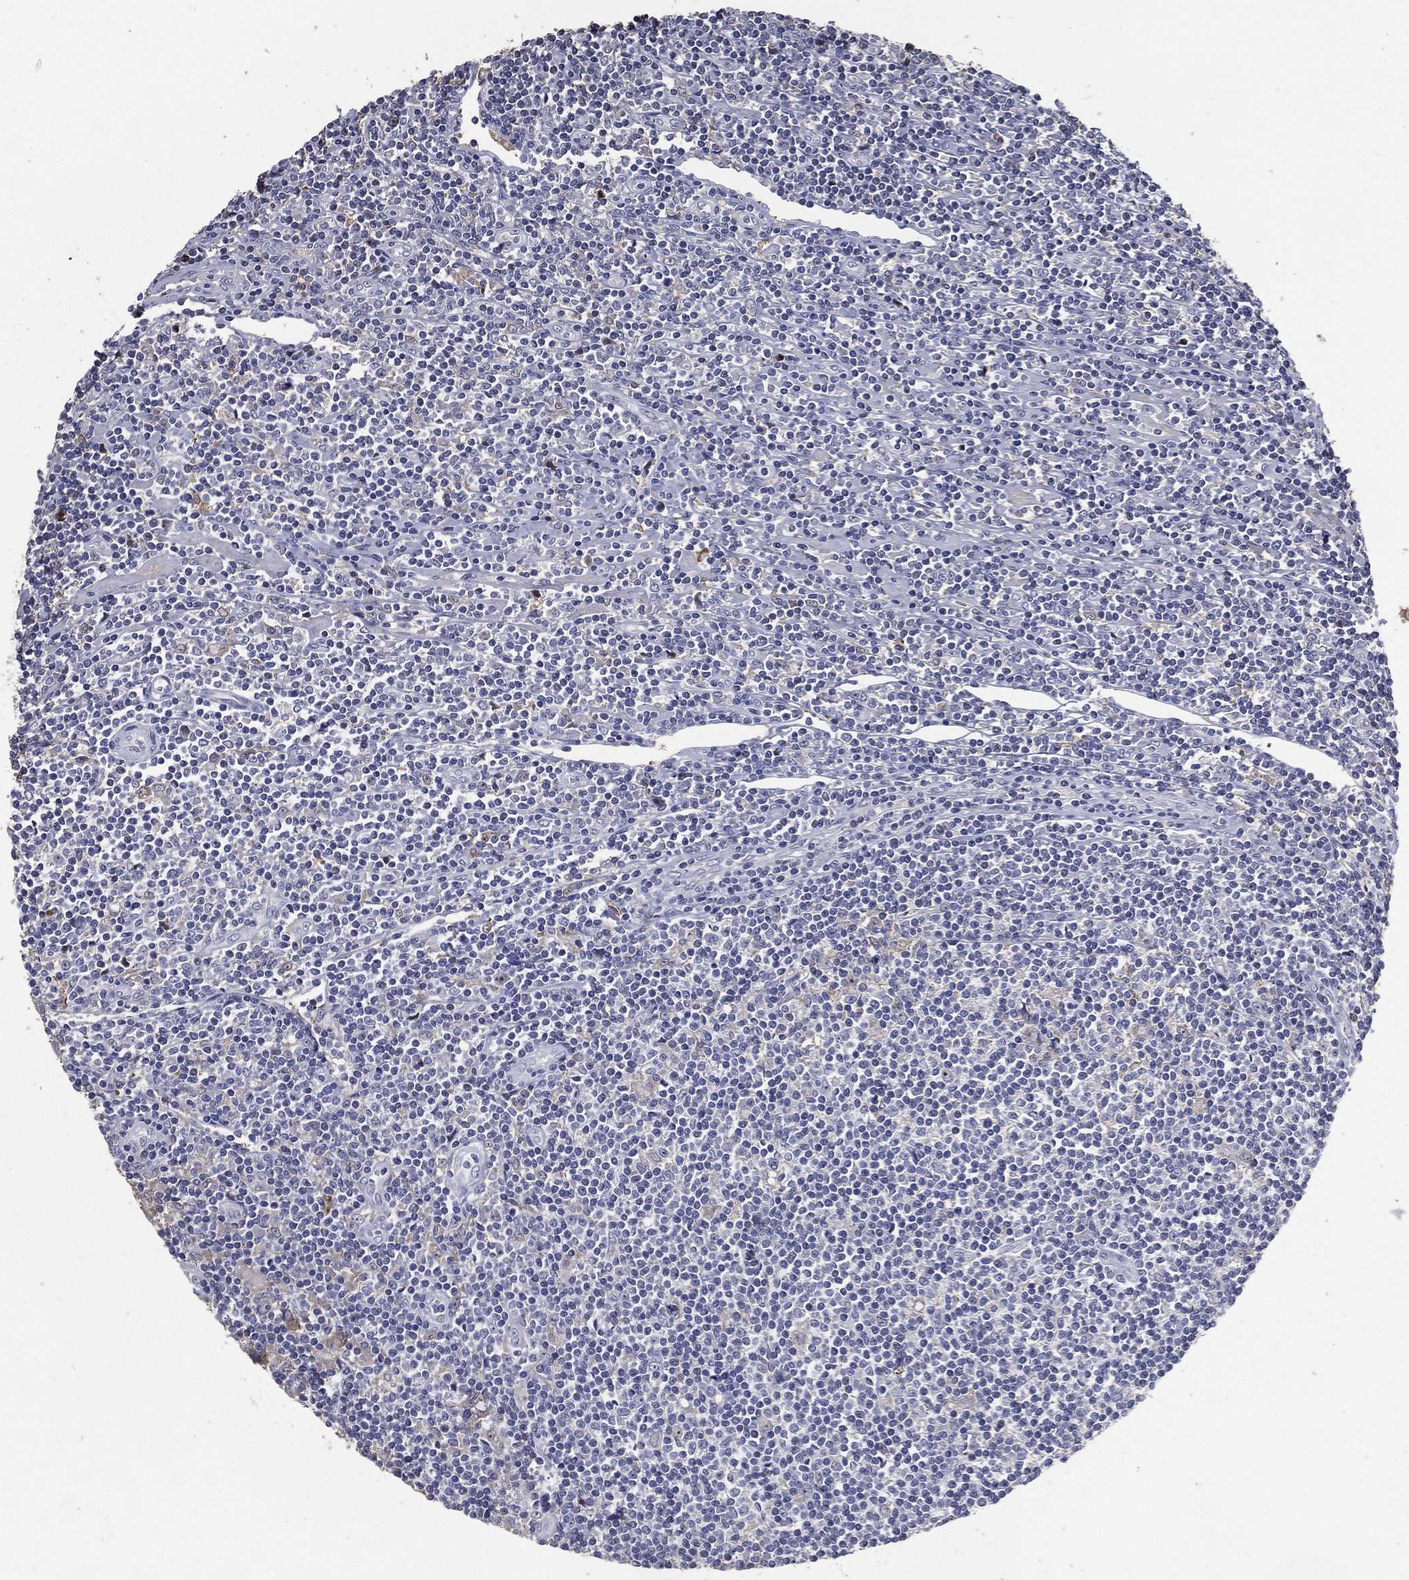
{"staining": {"intensity": "negative", "quantity": "none", "location": "none"}, "tissue": "lymphoma", "cell_type": "Tumor cells", "image_type": "cancer", "snomed": [{"axis": "morphology", "description": "Hodgkin's disease, NOS"}, {"axis": "topography", "description": "Lymph node"}], "caption": "Tumor cells show no significant positivity in Hodgkin's disease.", "gene": "EFNA1", "patient": {"sex": "male", "age": 40}}